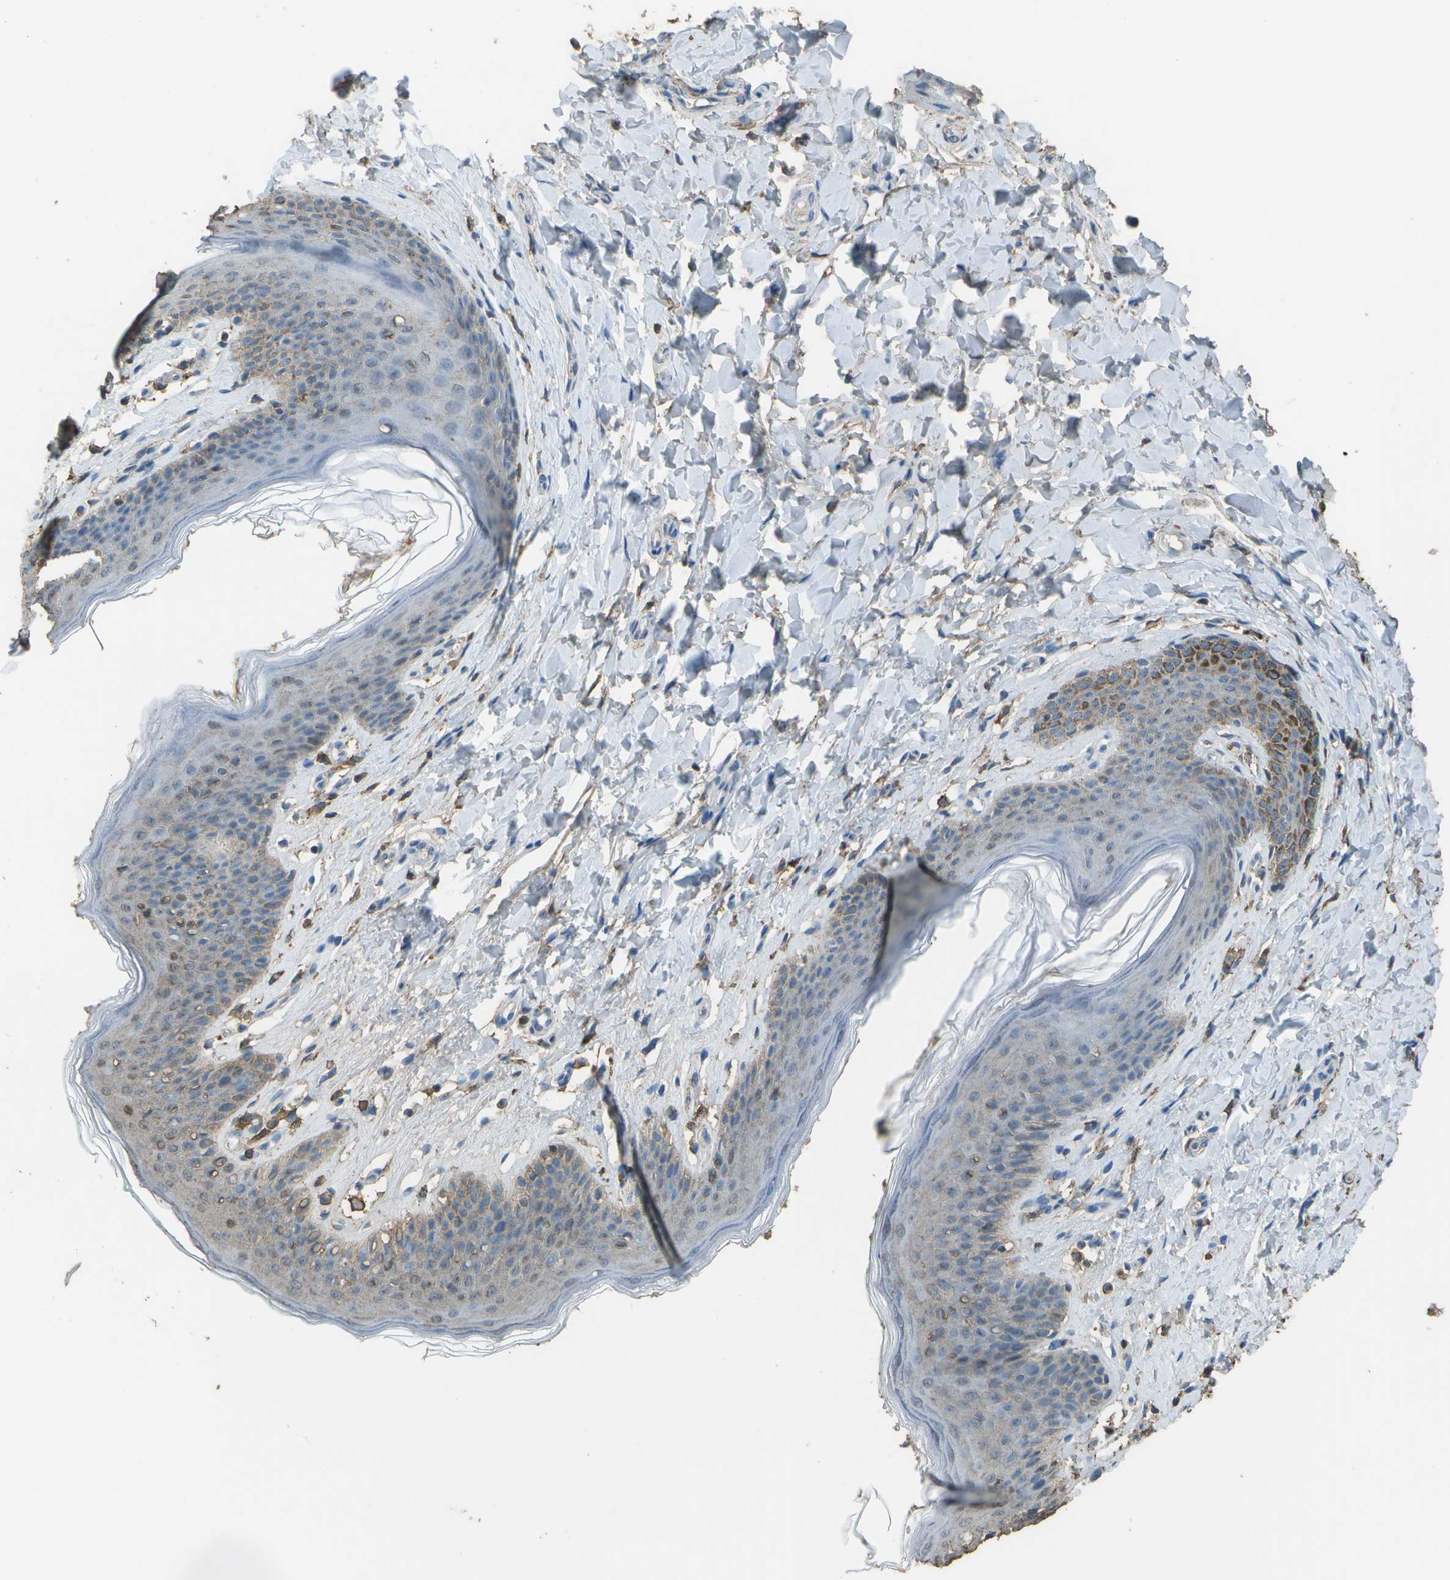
{"staining": {"intensity": "moderate", "quantity": "<25%", "location": "cytoplasmic/membranous"}, "tissue": "skin", "cell_type": "Epidermal cells", "image_type": "normal", "snomed": [{"axis": "morphology", "description": "Normal tissue, NOS"}, {"axis": "topography", "description": "Vulva"}], "caption": "Approximately <25% of epidermal cells in unremarkable skin demonstrate moderate cytoplasmic/membranous protein positivity as visualized by brown immunohistochemical staining.", "gene": "CYP4F11", "patient": {"sex": "female", "age": 66}}